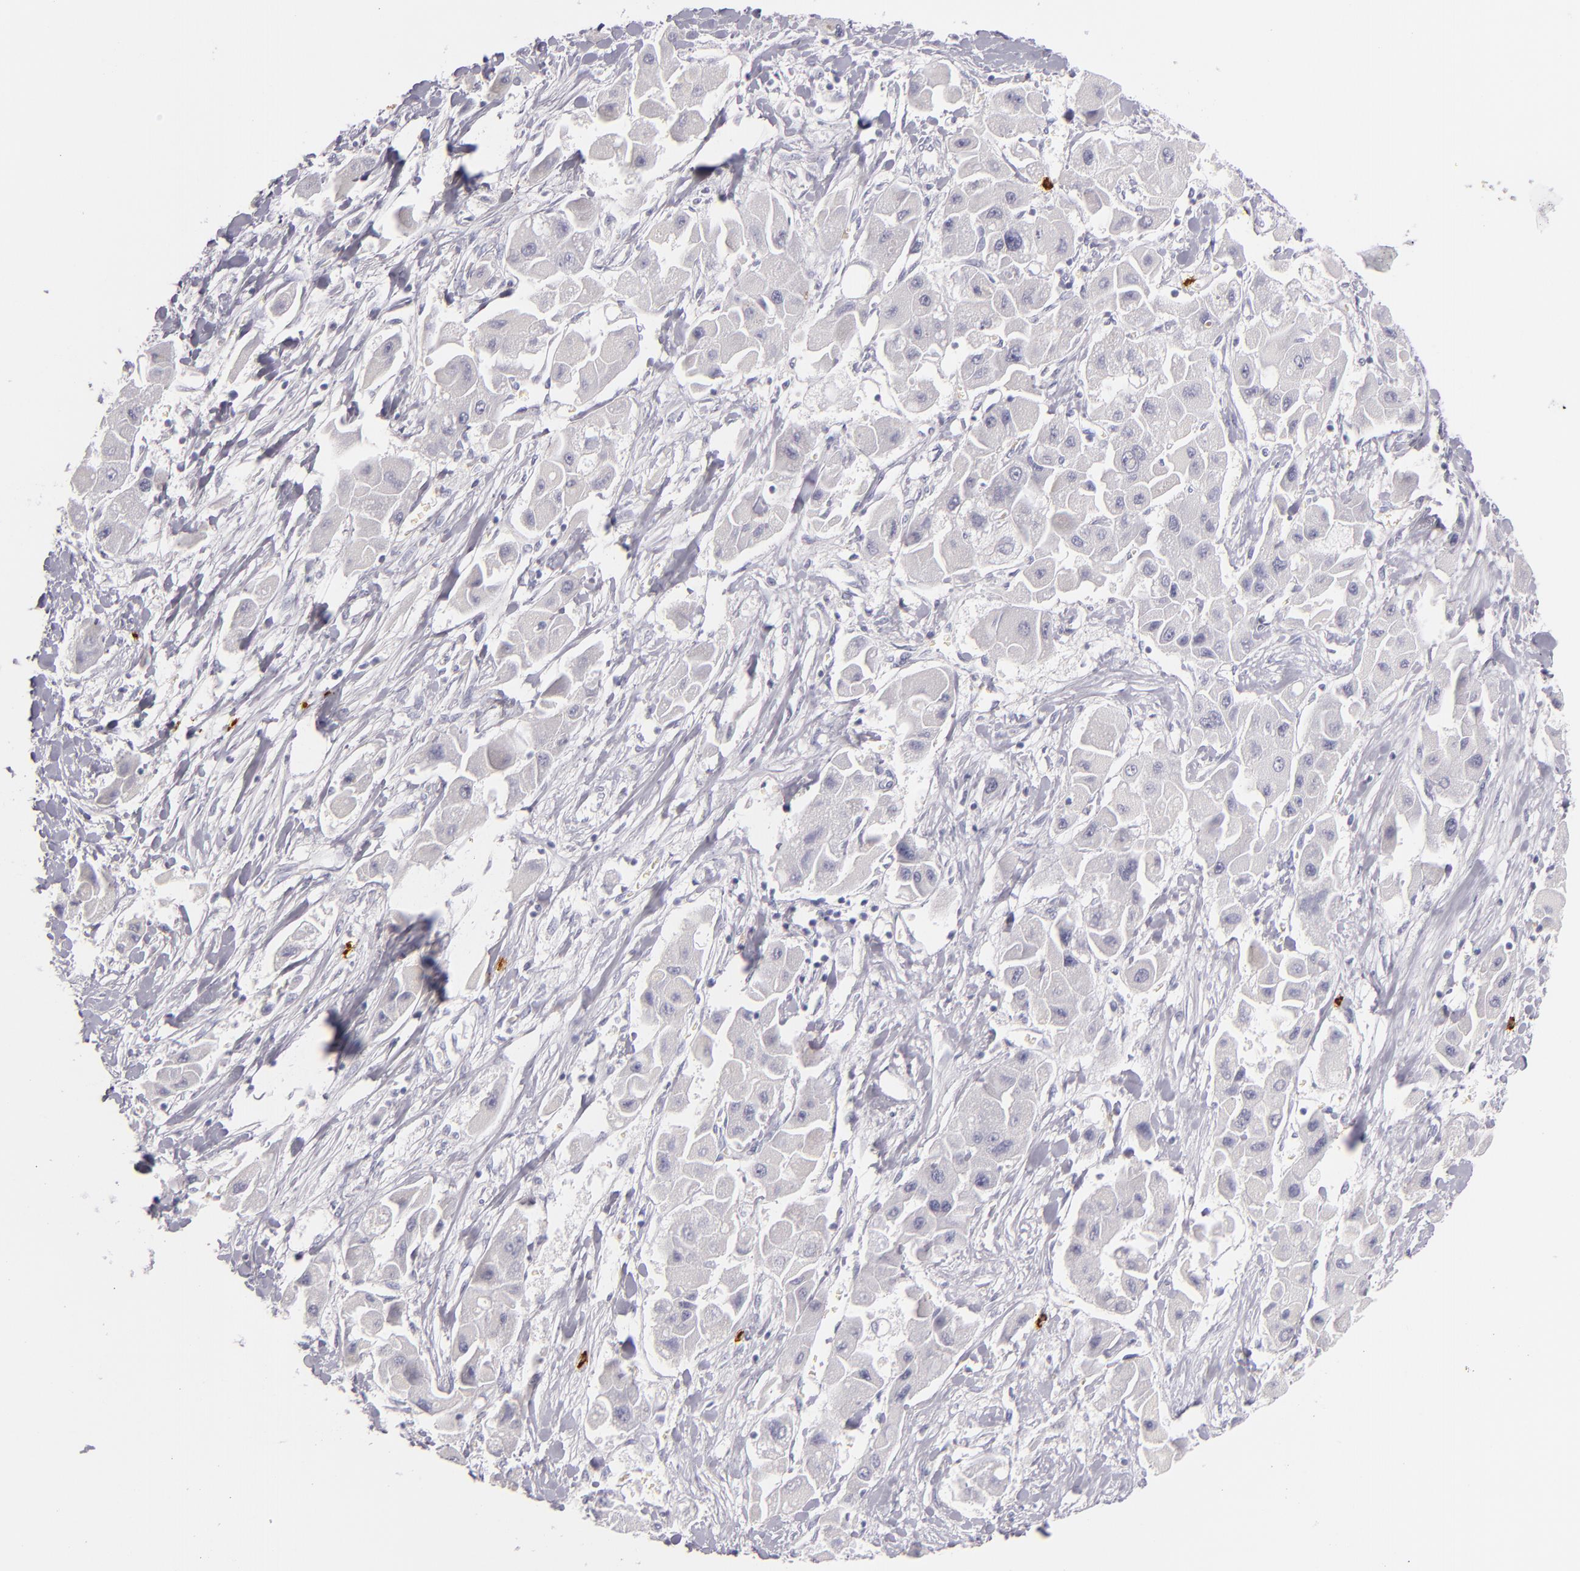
{"staining": {"intensity": "negative", "quantity": "none", "location": "none"}, "tissue": "liver cancer", "cell_type": "Tumor cells", "image_type": "cancer", "snomed": [{"axis": "morphology", "description": "Carcinoma, Hepatocellular, NOS"}, {"axis": "topography", "description": "Liver"}], "caption": "Immunohistochemistry of human hepatocellular carcinoma (liver) displays no positivity in tumor cells.", "gene": "TPSD1", "patient": {"sex": "male", "age": 24}}